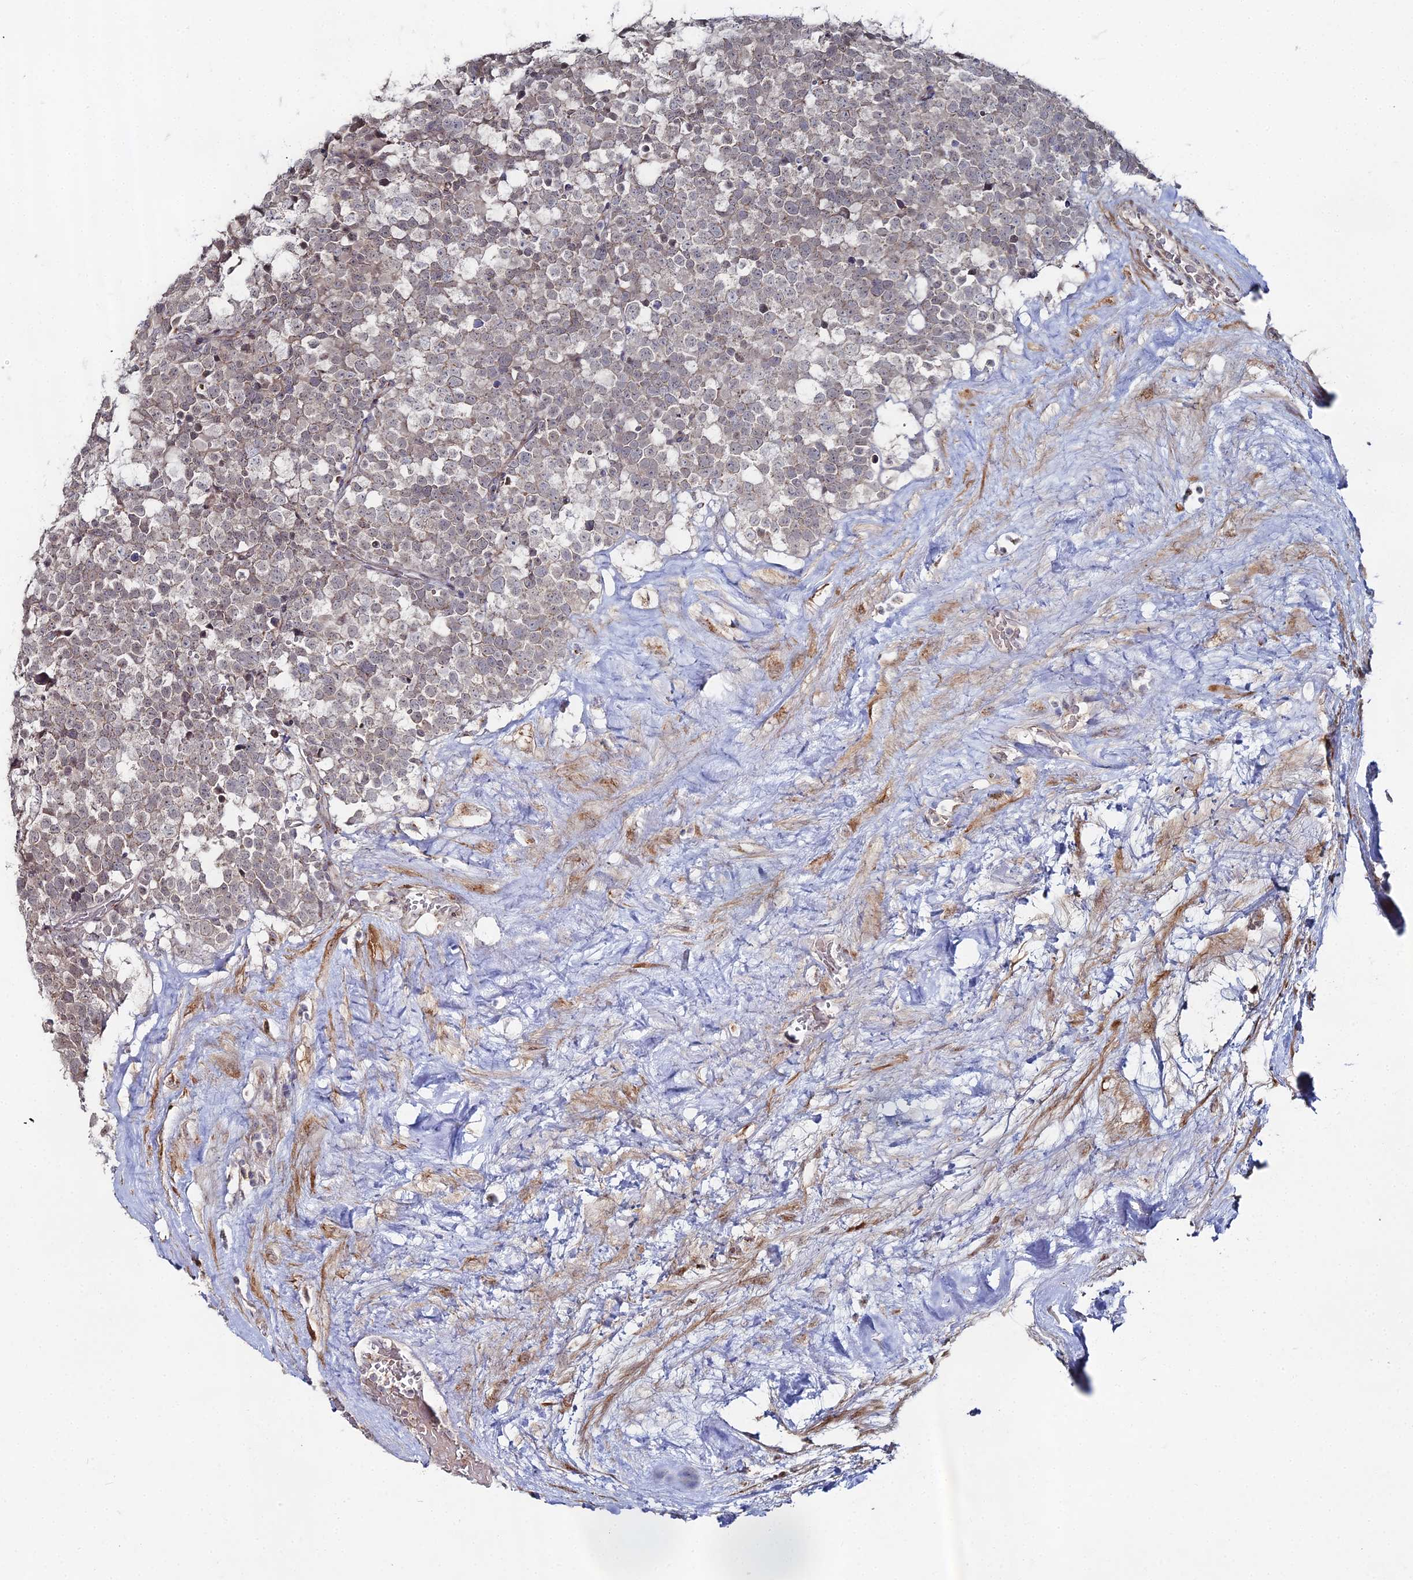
{"staining": {"intensity": "weak", "quantity": "<25%", "location": "cytoplasmic/membranous"}, "tissue": "testis cancer", "cell_type": "Tumor cells", "image_type": "cancer", "snomed": [{"axis": "morphology", "description": "Seminoma, NOS"}, {"axis": "topography", "description": "Testis"}], "caption": "This histopathology image is of testis cancer stained with IHC to label a protein in brown with the nuclei are counter-stained blue. There is no staining in tumor cells. (DAB IHC with hematoxylin counter stain).", "gene": "SGMS1", "patient": {"sex": "male", "age": 71}}